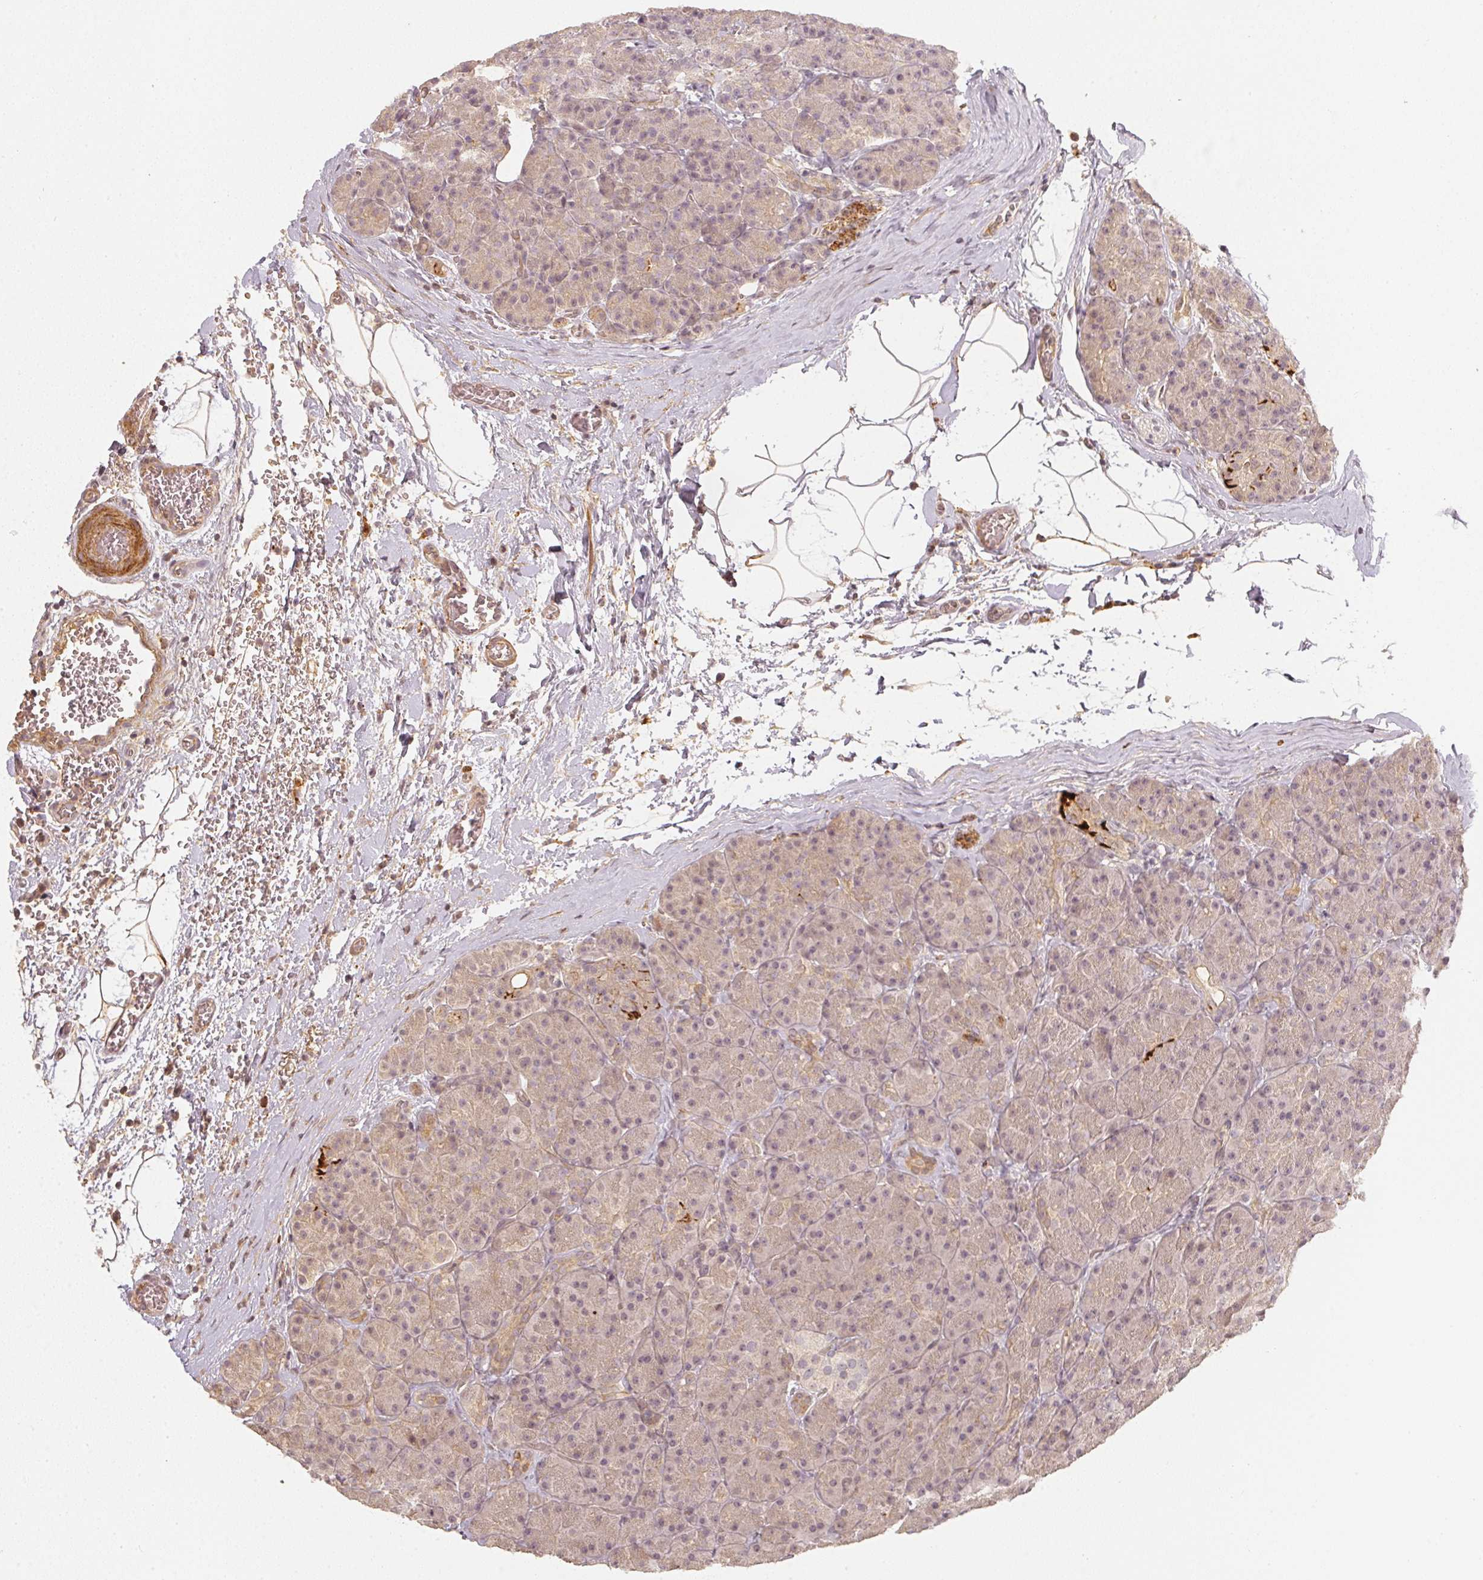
{"staining": {"intensity": "negative", "quantity": "none", "location": "none"}, "tissue": "pancreas", "cell_type": "Exocrine glandular cells", "image_type": "normal", "snomed": [{"axis": "morphology", "description": "Normal tissue, NOS"}, {"axis": "topography", "description": "Pancreas"}], "caption": "Photomicrograph shows no protein staining in exocrine glandular cells of unremarkable pancreas.", "gene": "SERPINE1", "patient": {"sex": "male", "age": 57}}